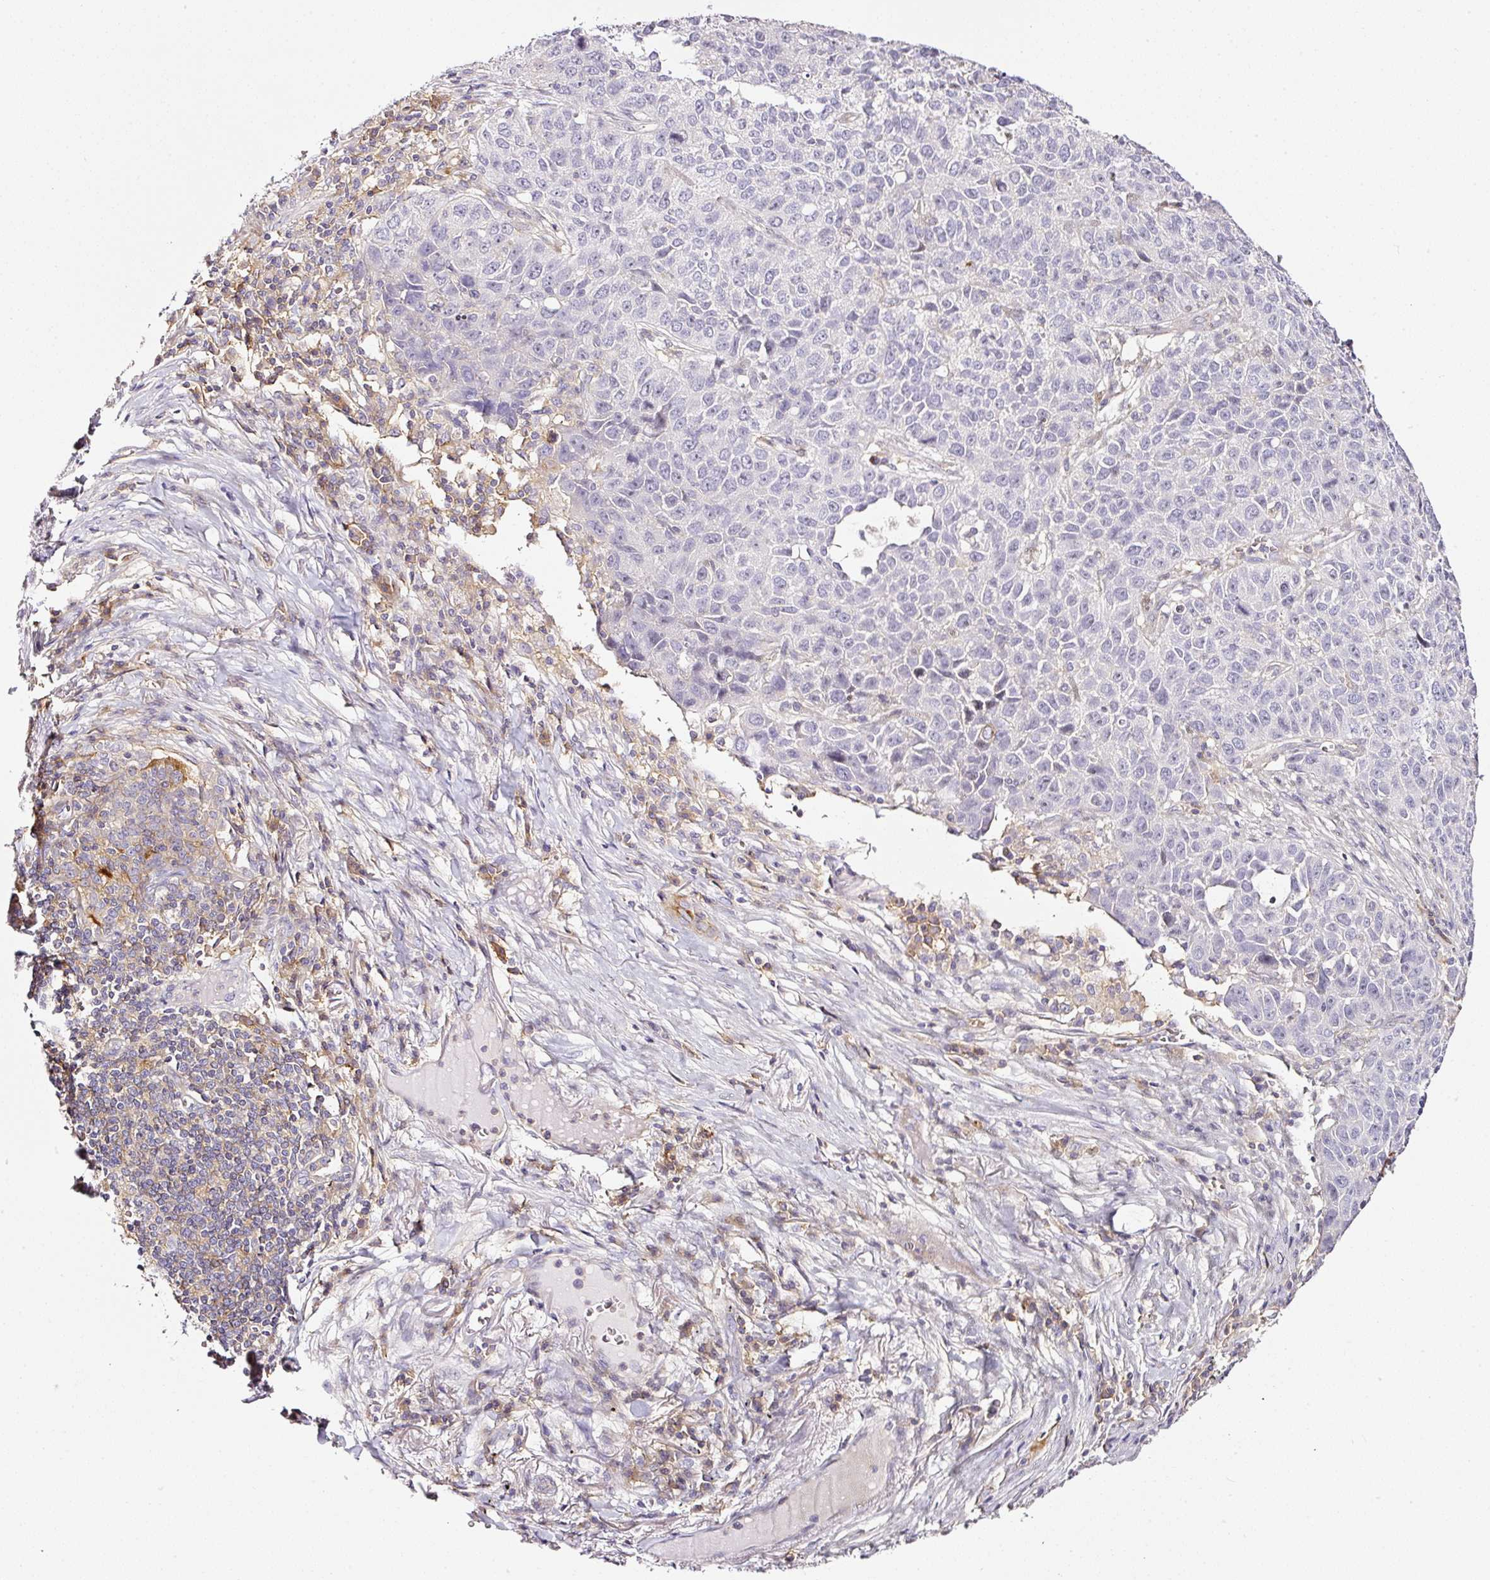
{"staining": {"intensity": "negative", "quantity": "none", "location": "none"}, "tissue": "lung cancer", "cell_type": "Tumor cells", "image_type": "cancer", "snomed": [{"axis": "morphology", "description": "Squamous cell carcinoma, NOS"}, {"axis": "topography", "description": "Lung"}], "caption": "Lung cancer (squamous cell carcinoma) was stained to show a protein in brown. There is no significant expression in tumor cells.", "gene": "CD47", "patient": {"sex": "male", "age": 76}}